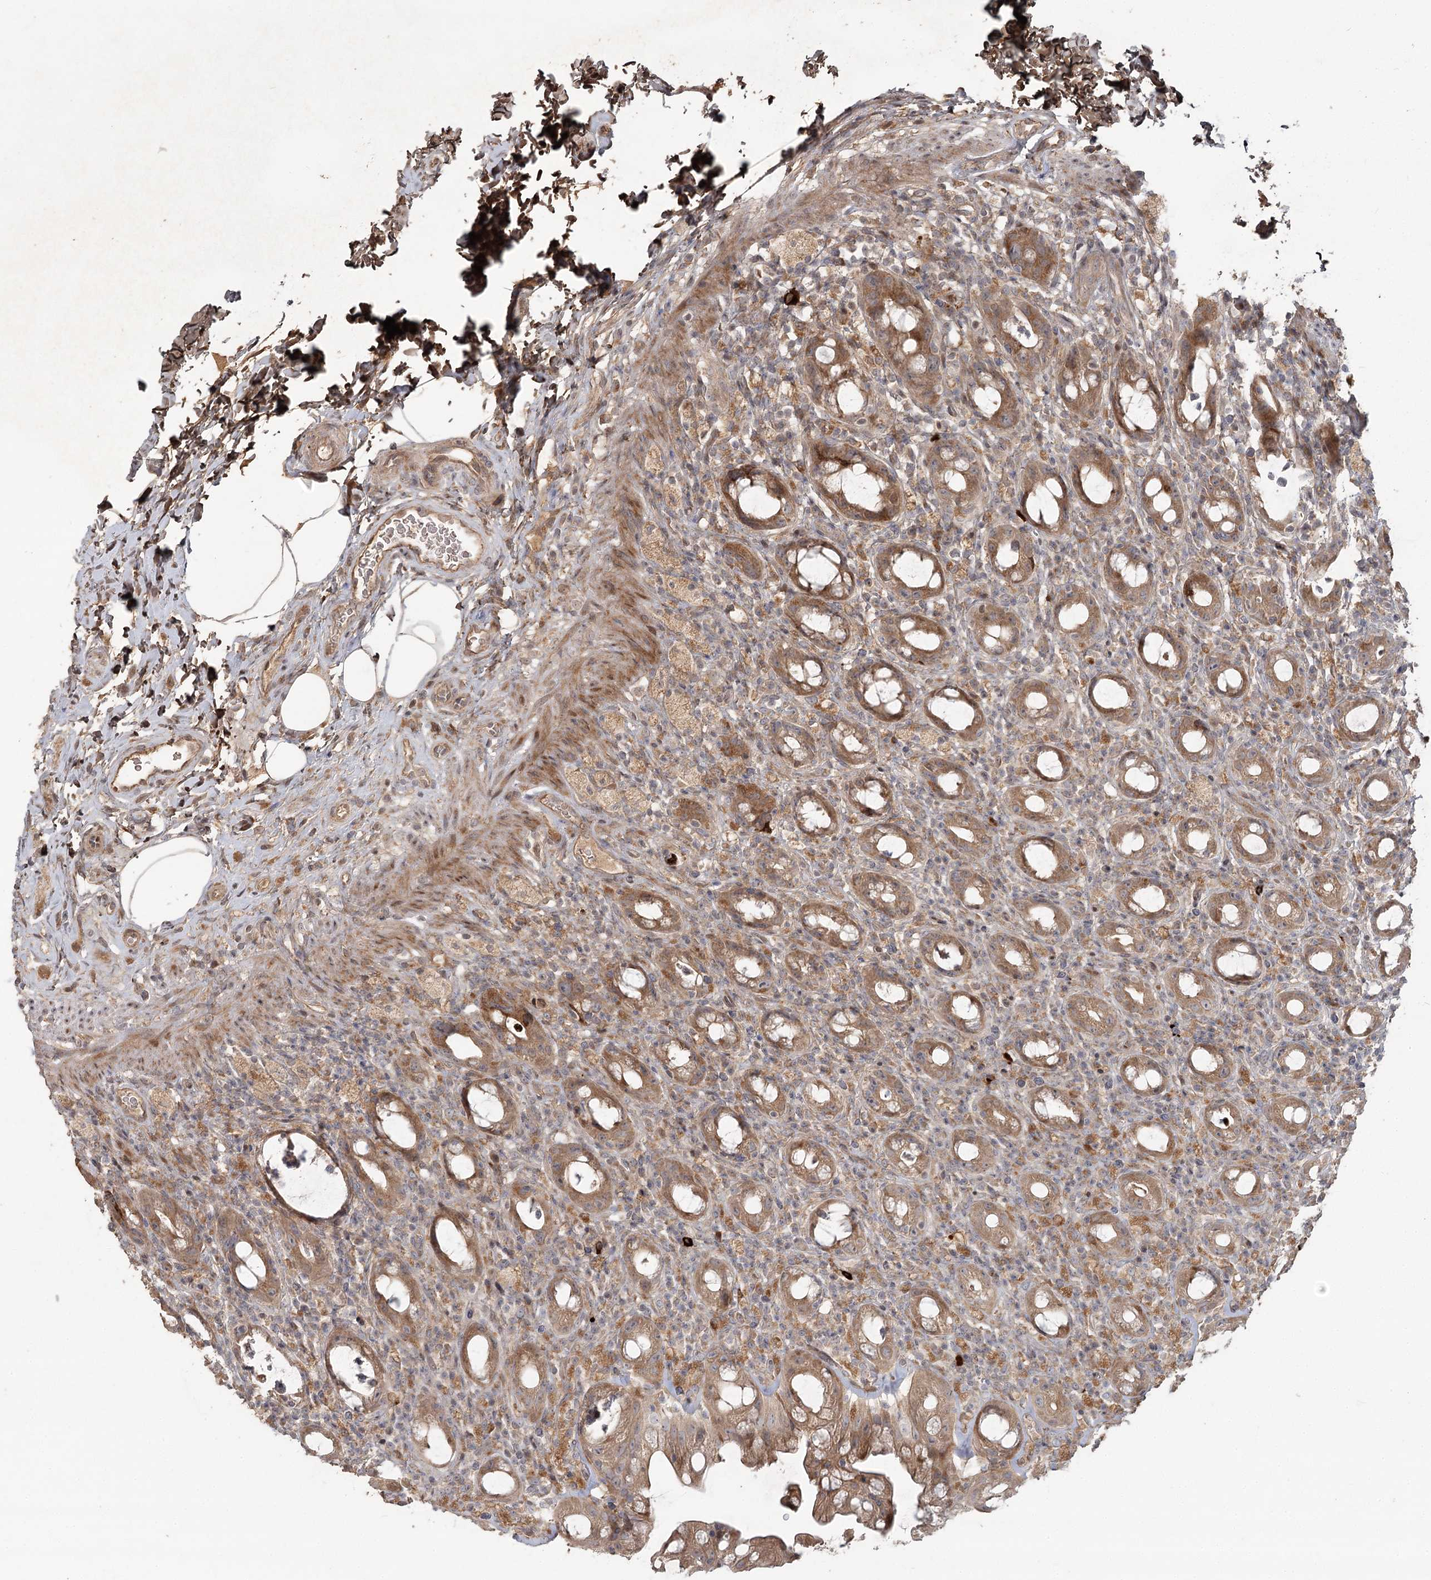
{"staining": {"intensity": "moderate", "quantity": ">75%", "location": "cytoplasmic/membranous"}, "tissue": "rectum", "cell_type": "Glandular cells", "image_type": "normal", "snomed": [{"axis": "morphology", "description": "Normal tissue, NOS"}, {"axis": "topography", "description": "Rectum"}], "caption": "This is an image of IHC staining of unremarkable rectum, which shows moderate staining in the cytoplasmic/membranous of glandular cells.", "gene": "OBSL1", "patient": {"sex": "male", "age": 44}}